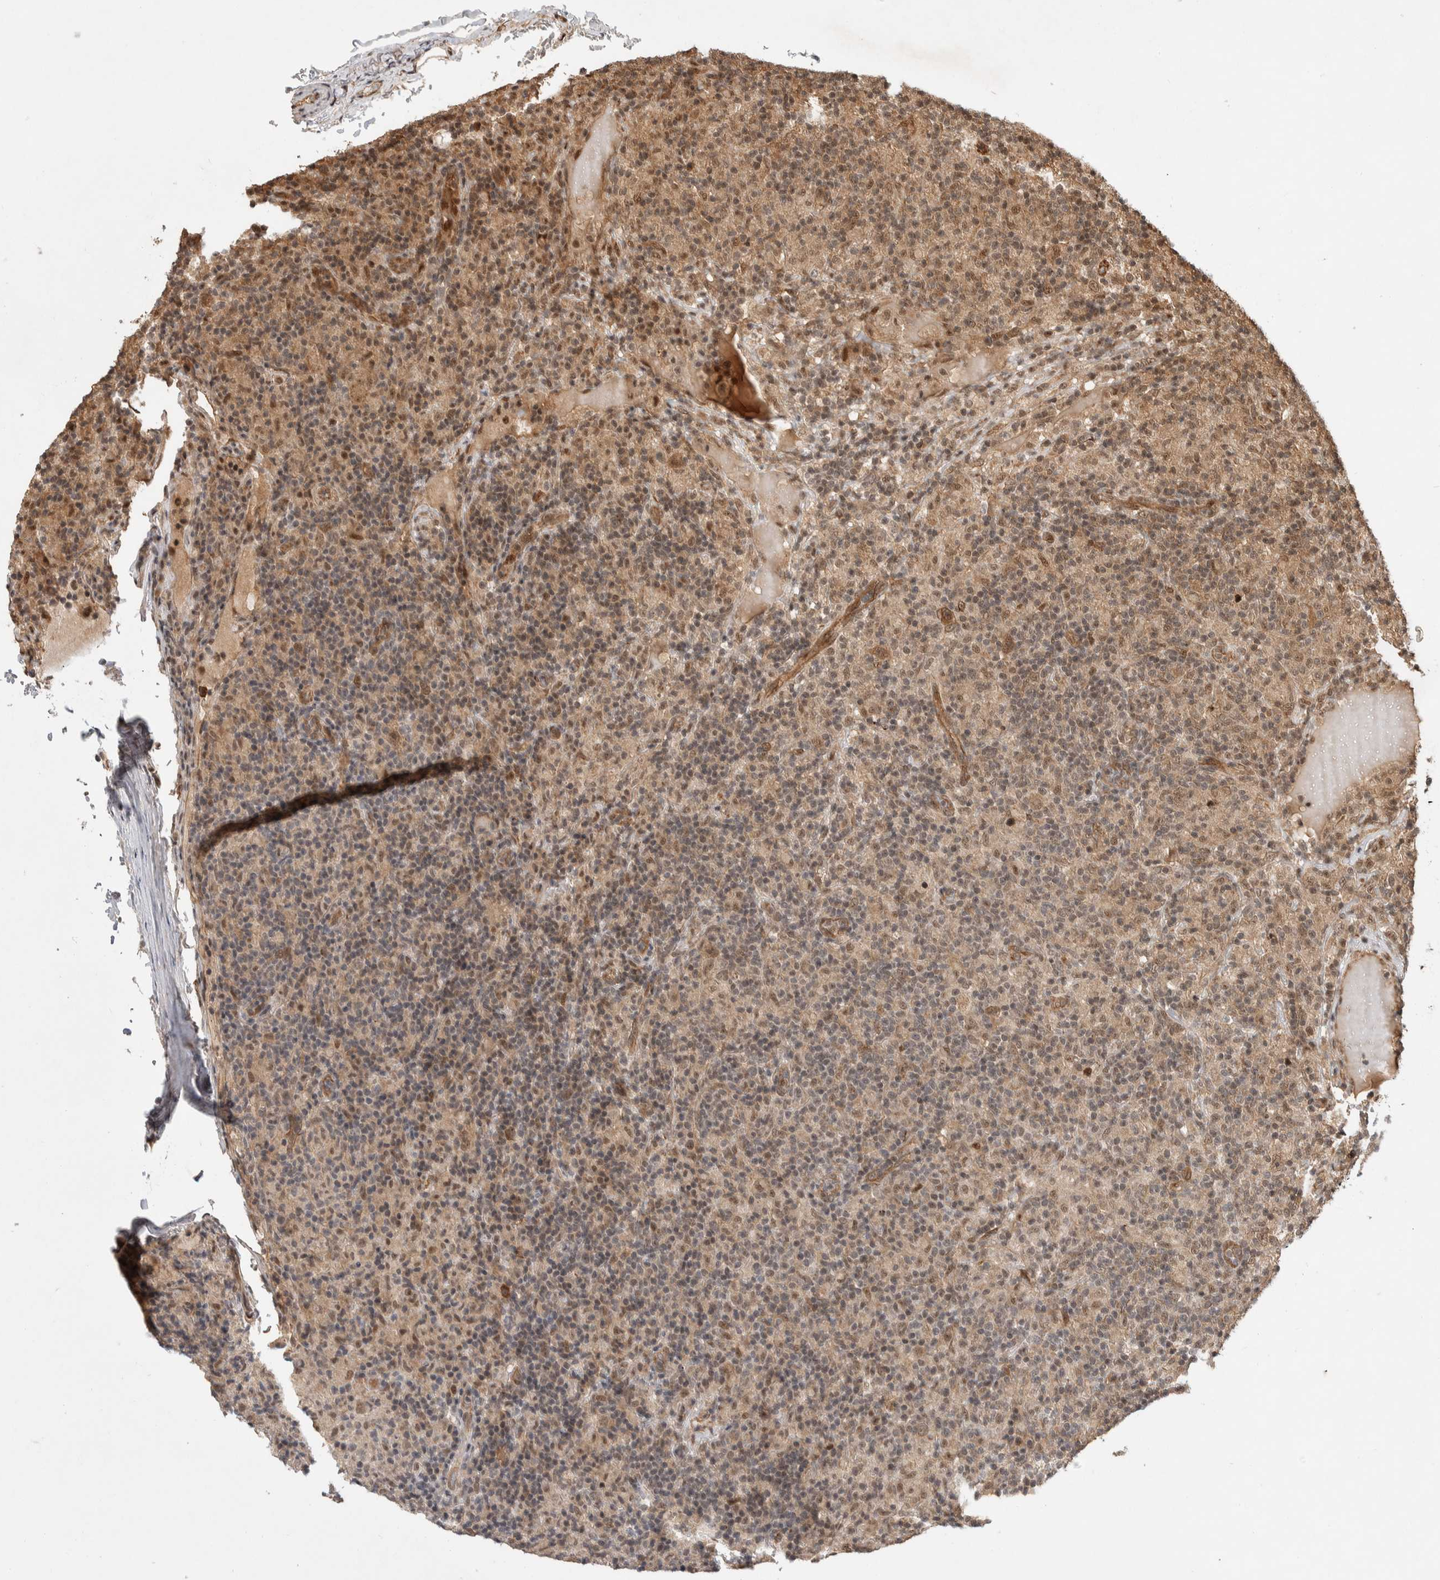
{"staining": {"intensity": "moderate", "quantity": "25%-75%", "location": "nuclear"}, "tissue": "lymphoma", "cell_type": "Tumor cells", "image_type": "cancer", "snomed": [{"axis": "morphology", "description": "Hodgkin's disease, NOS"}, {"axis": "topography", "description": "Lymph node"}], "caption": "This histopathology image displays lymphoma stained with immunohistochemistry (IHC) to label a protein in brown. The nuclear of tumor cells show moderate positivity for the protein. Nuclei are counter-stained blue.", "gene": "TOR1B", "patient": {"sex": "male", "age": 70}}